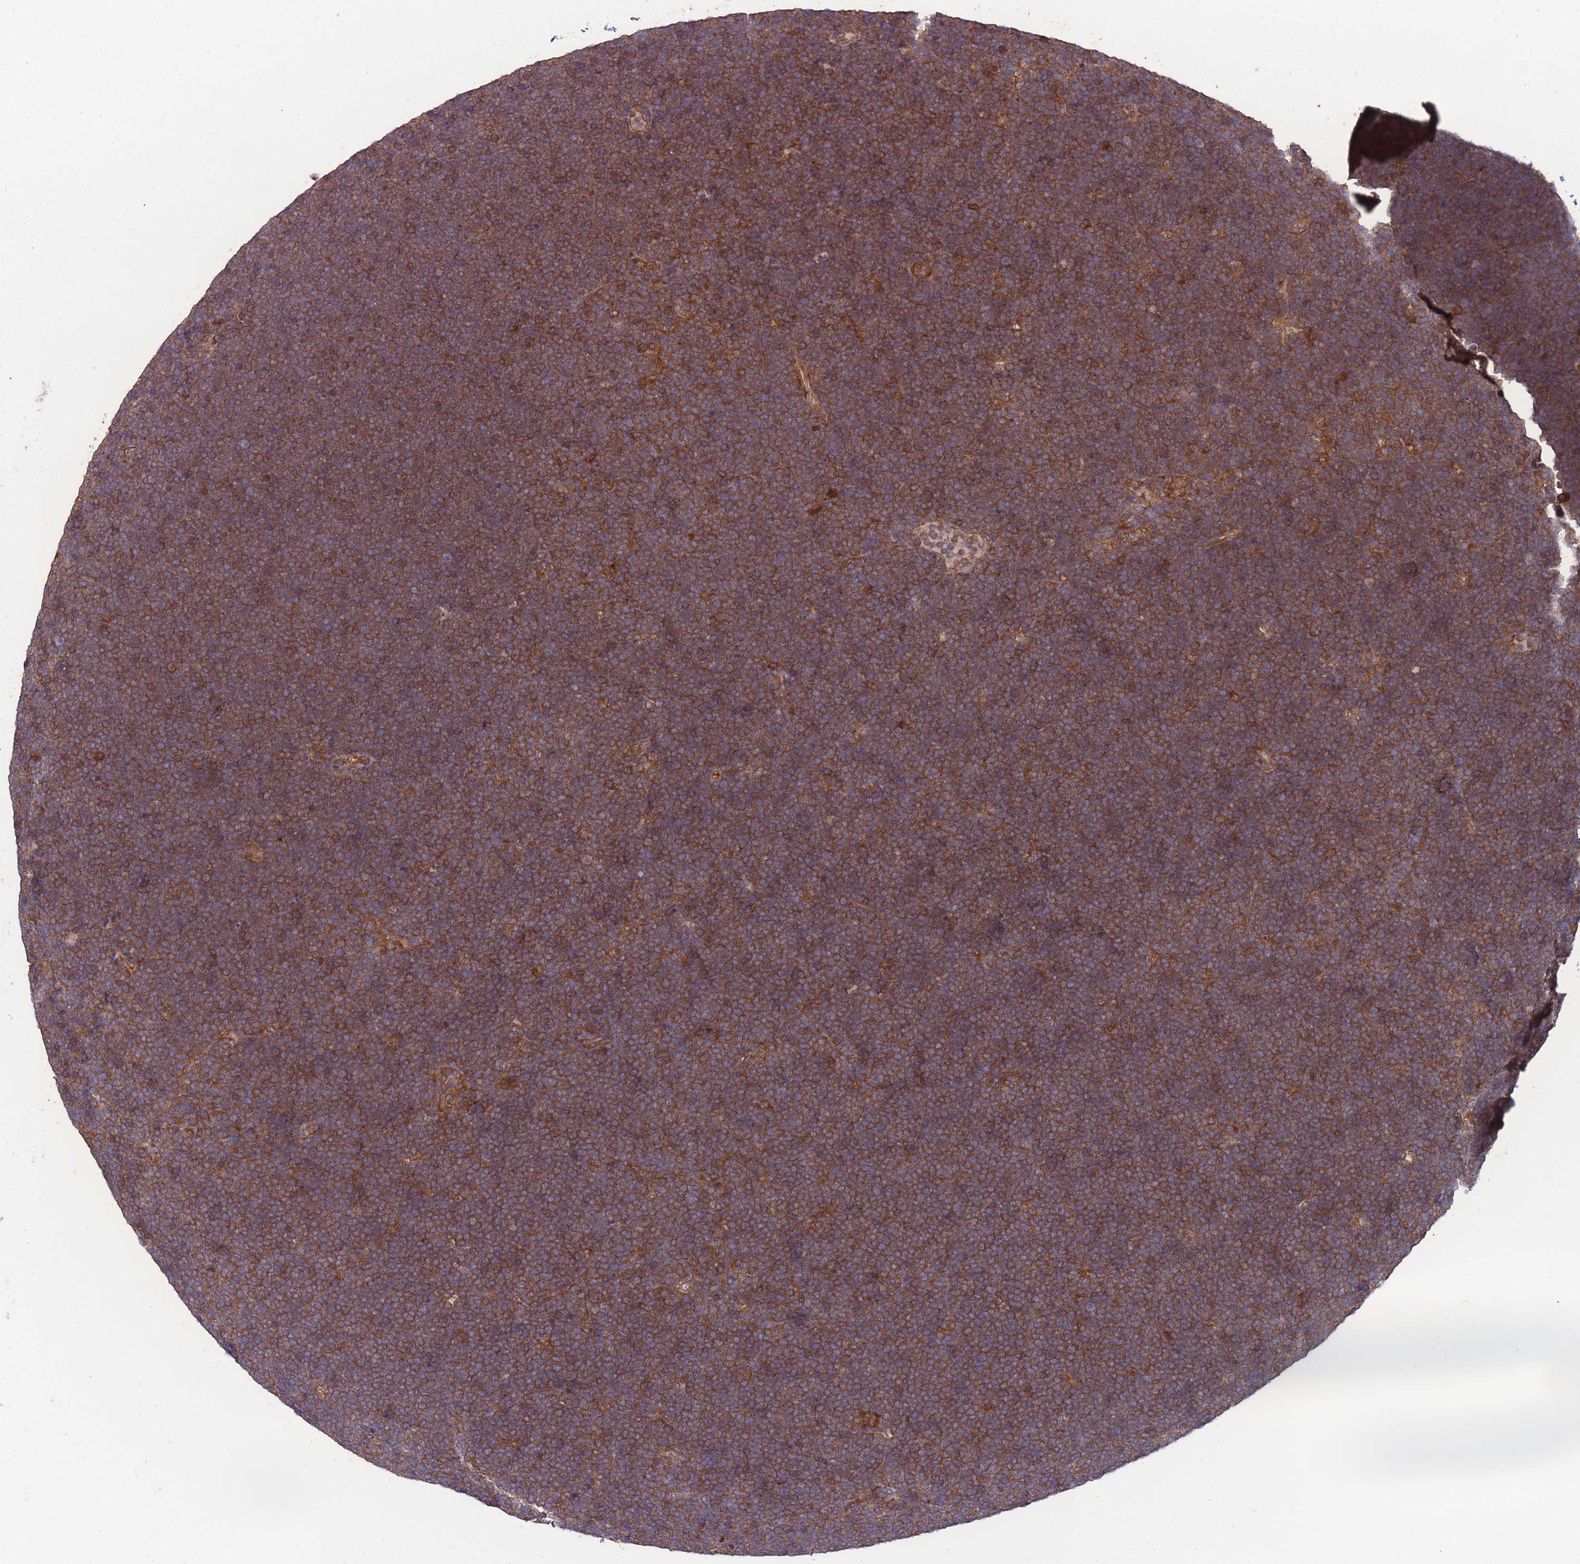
{"staining": {"intensity": "strong", "quantity": ">75%", "location": "cytoplasmic/membranous"}, "tissue": "lymphoma", "cell_type": "Tumor cells", "image_type": "cancer", "snomed": [{"axis": "morphology", "description": "Malignant lymphoma, non-Hodgkin's type, High grade"}, {"axis": "topography", "description": "Lymph node"}], "caption": "Human lymphoma stained with a brown dye shows strong cytoplasmic/membranous positive staining in approximately >75% of tumor cells.", "gene": "ZPR1", "patient": {"sex": "male", "age": 13}}